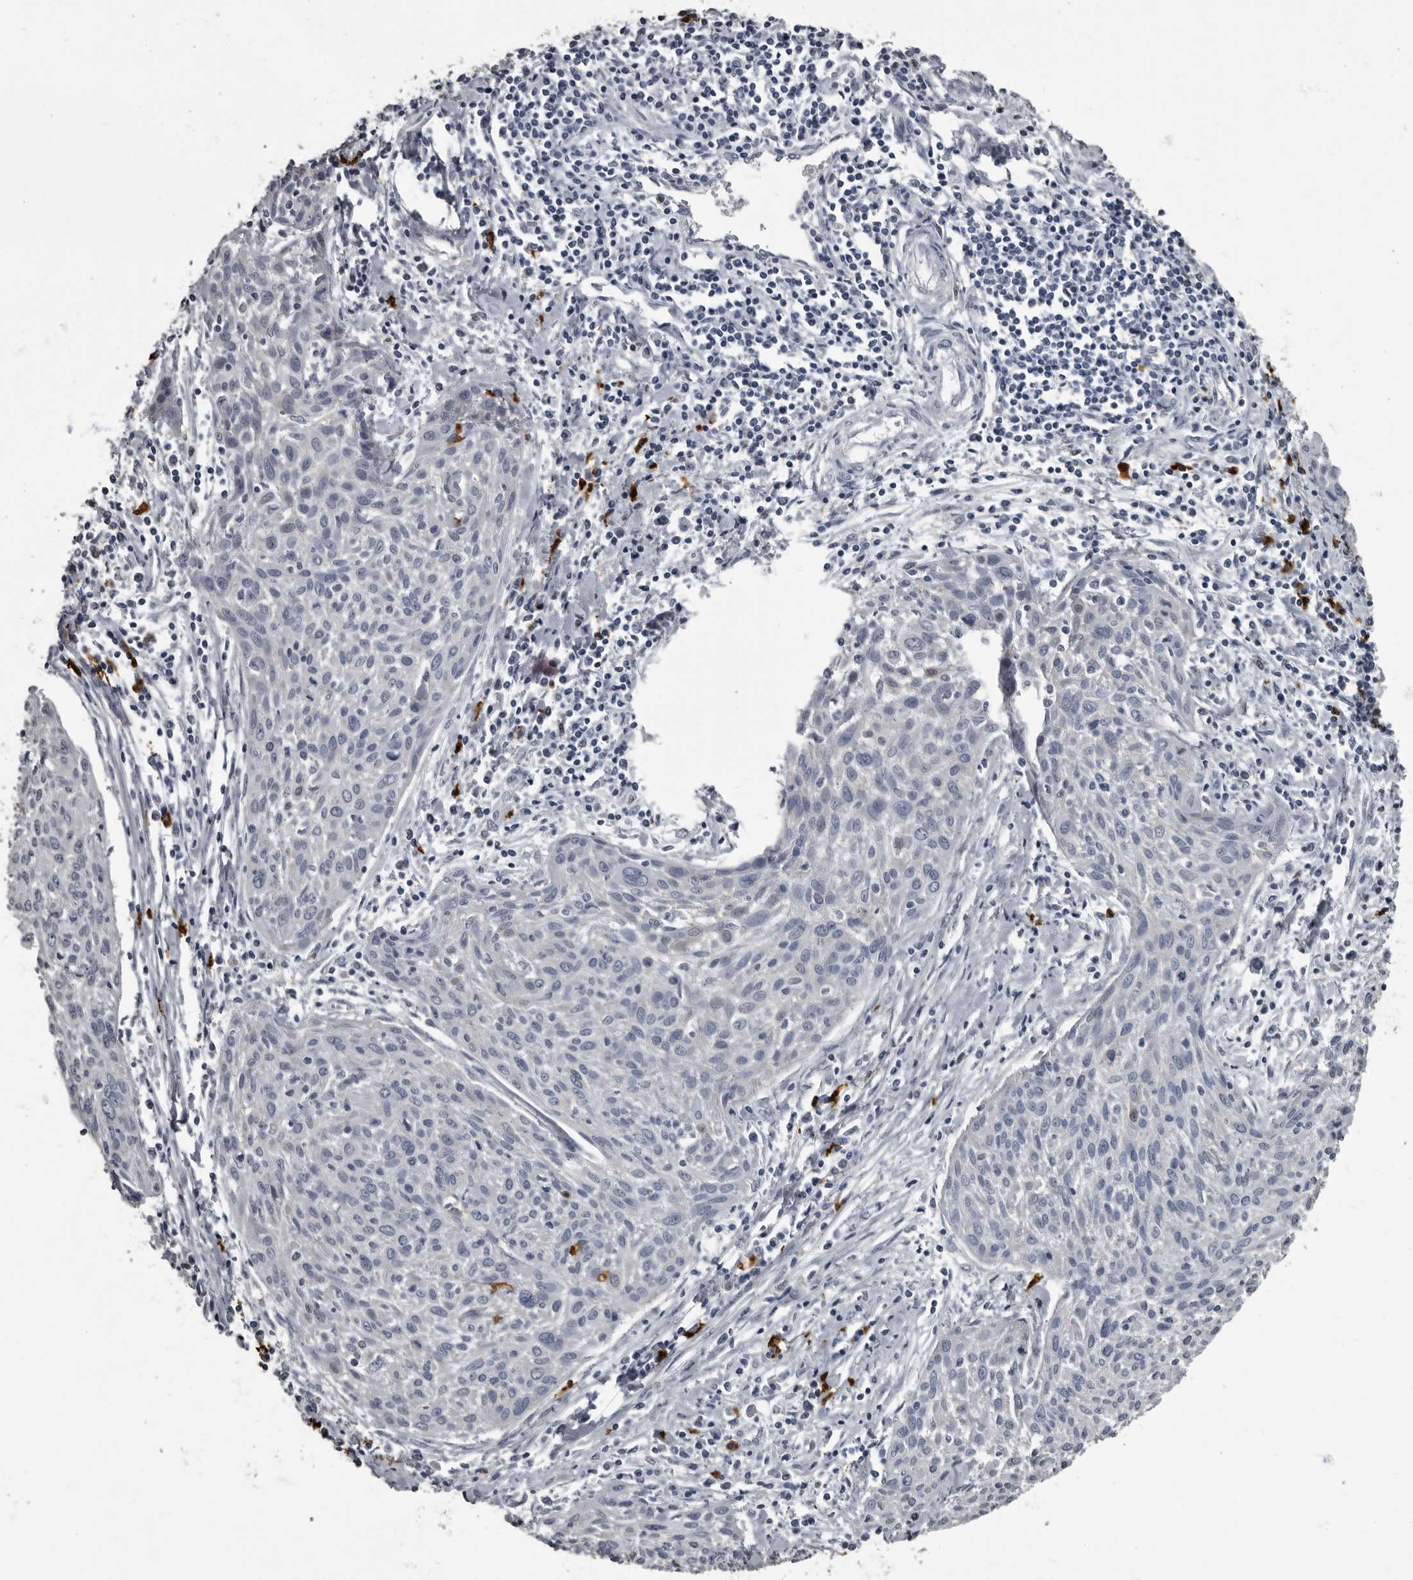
{"staining": {"intensity": "negative", "quantity": "none", "location": "none"}, "tissue": "cervical cancer", "cell_type": "Tumor cells", "image_type": "cancer", "snomed": [{"axis": "morphology", "description": "Squamous cell carcinoma, NOS"}, {"axis": "topography", "description": "Cervix"}], "caption": "Protein analysis of cervical squamous cell carcinoma displays no significant staining in tumor cells.", "gene": "TPD52L1", "patient": {"sex": "female", "age": 51}}